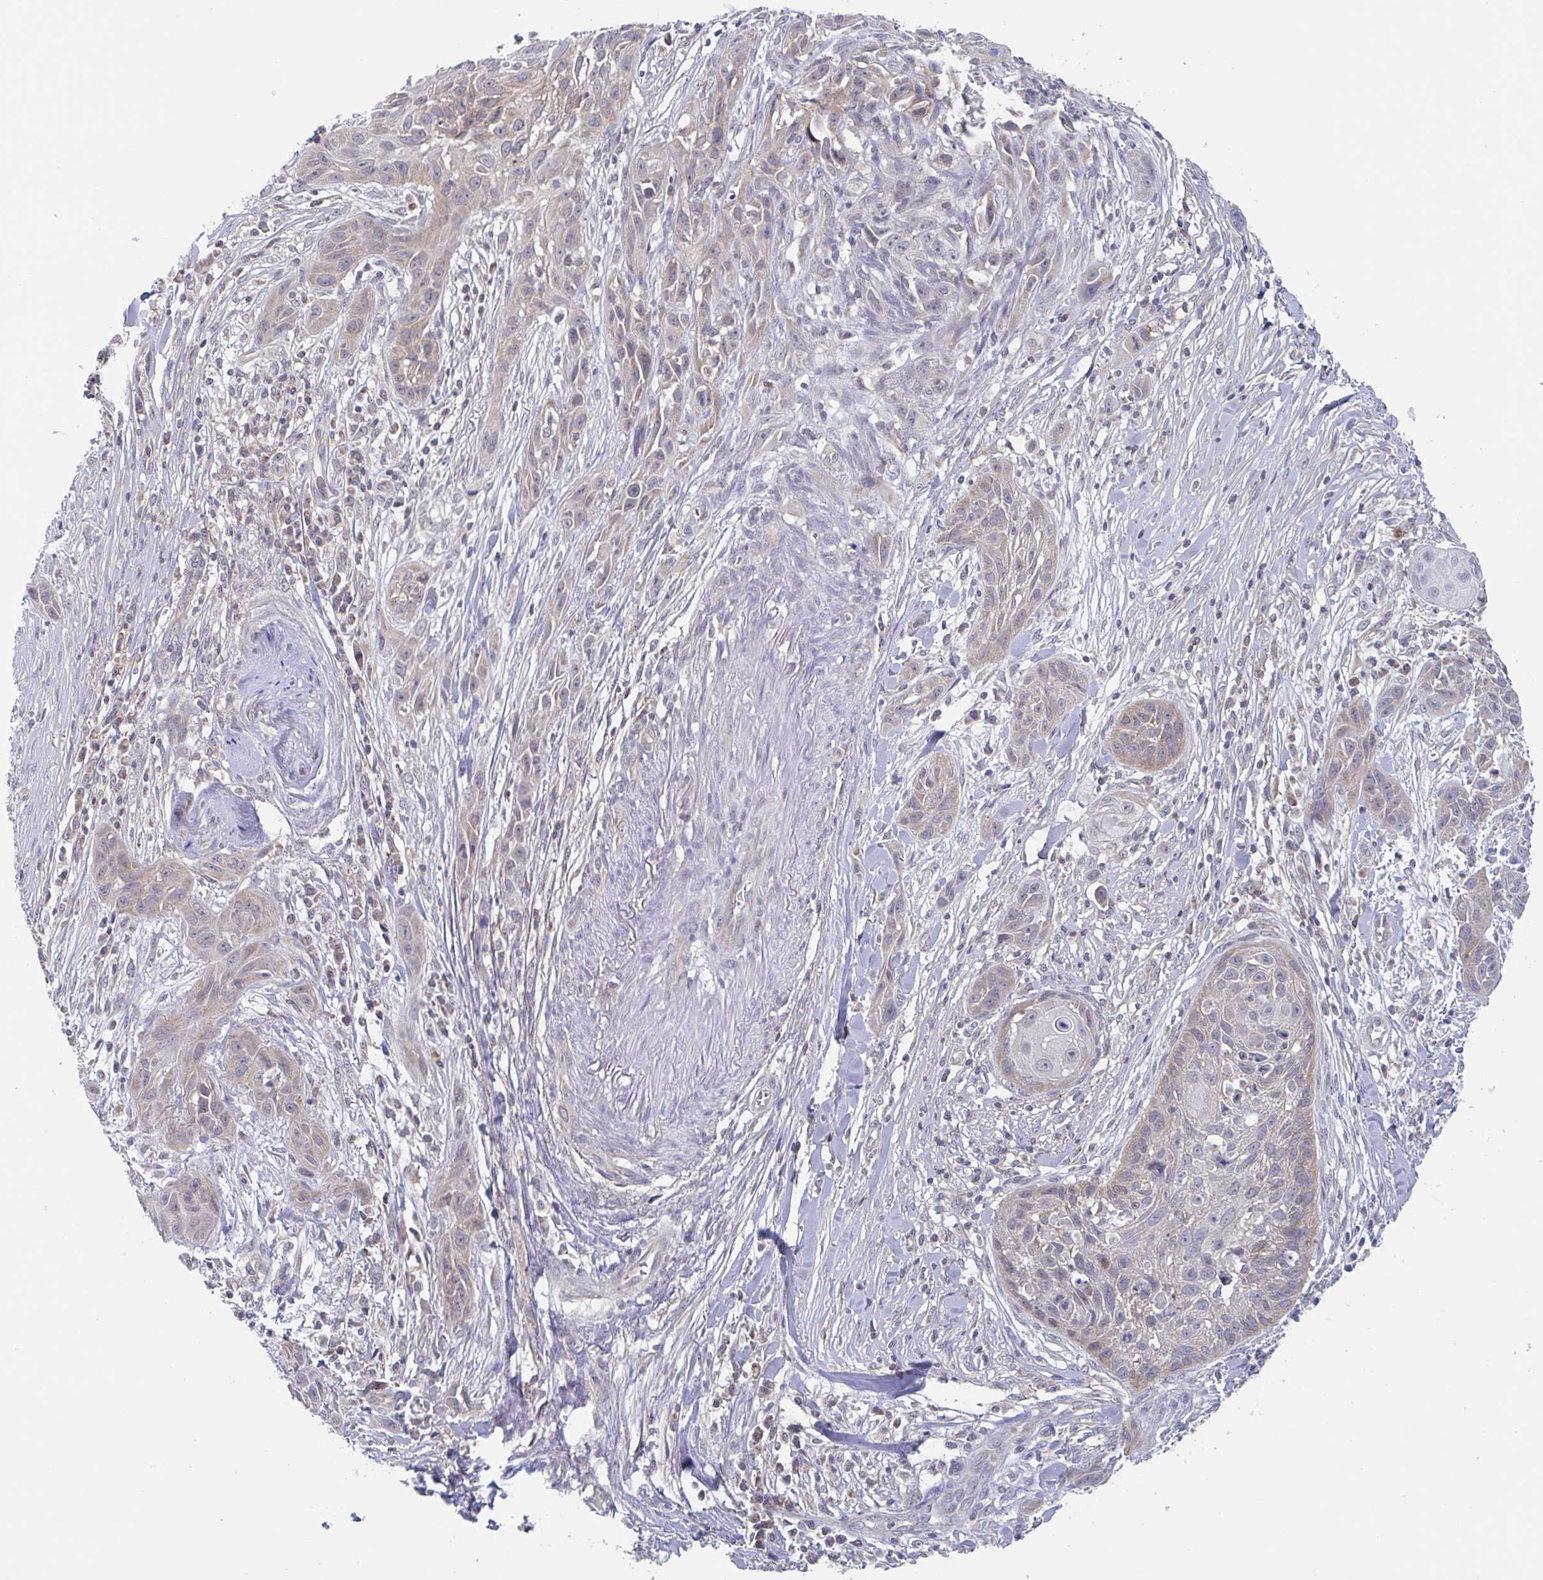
{"staining": {"intensity": "weak", "quantity": "<25%", "location": "cytoplasmic/membranous"}, "tissue": "skin cancer", "cell_type": "Tumor cells", "image_type": "cancer", "snomed": [{"axis": "morphology", "description": "Squamous cell carcinoma, NOS"}, {"axis": "topography", "description": "Skin"}, {"axis": "topography", "description": "Vulva"}], "caption": "DAB (3,3'-diaminobenzidine) immunohistochemical staining of human squamous cell carcinoma (skin) demonstrates no significant staining in tumor cells.", "gene": "SURF1", "patient": {"sex": "female", "age": 83}}